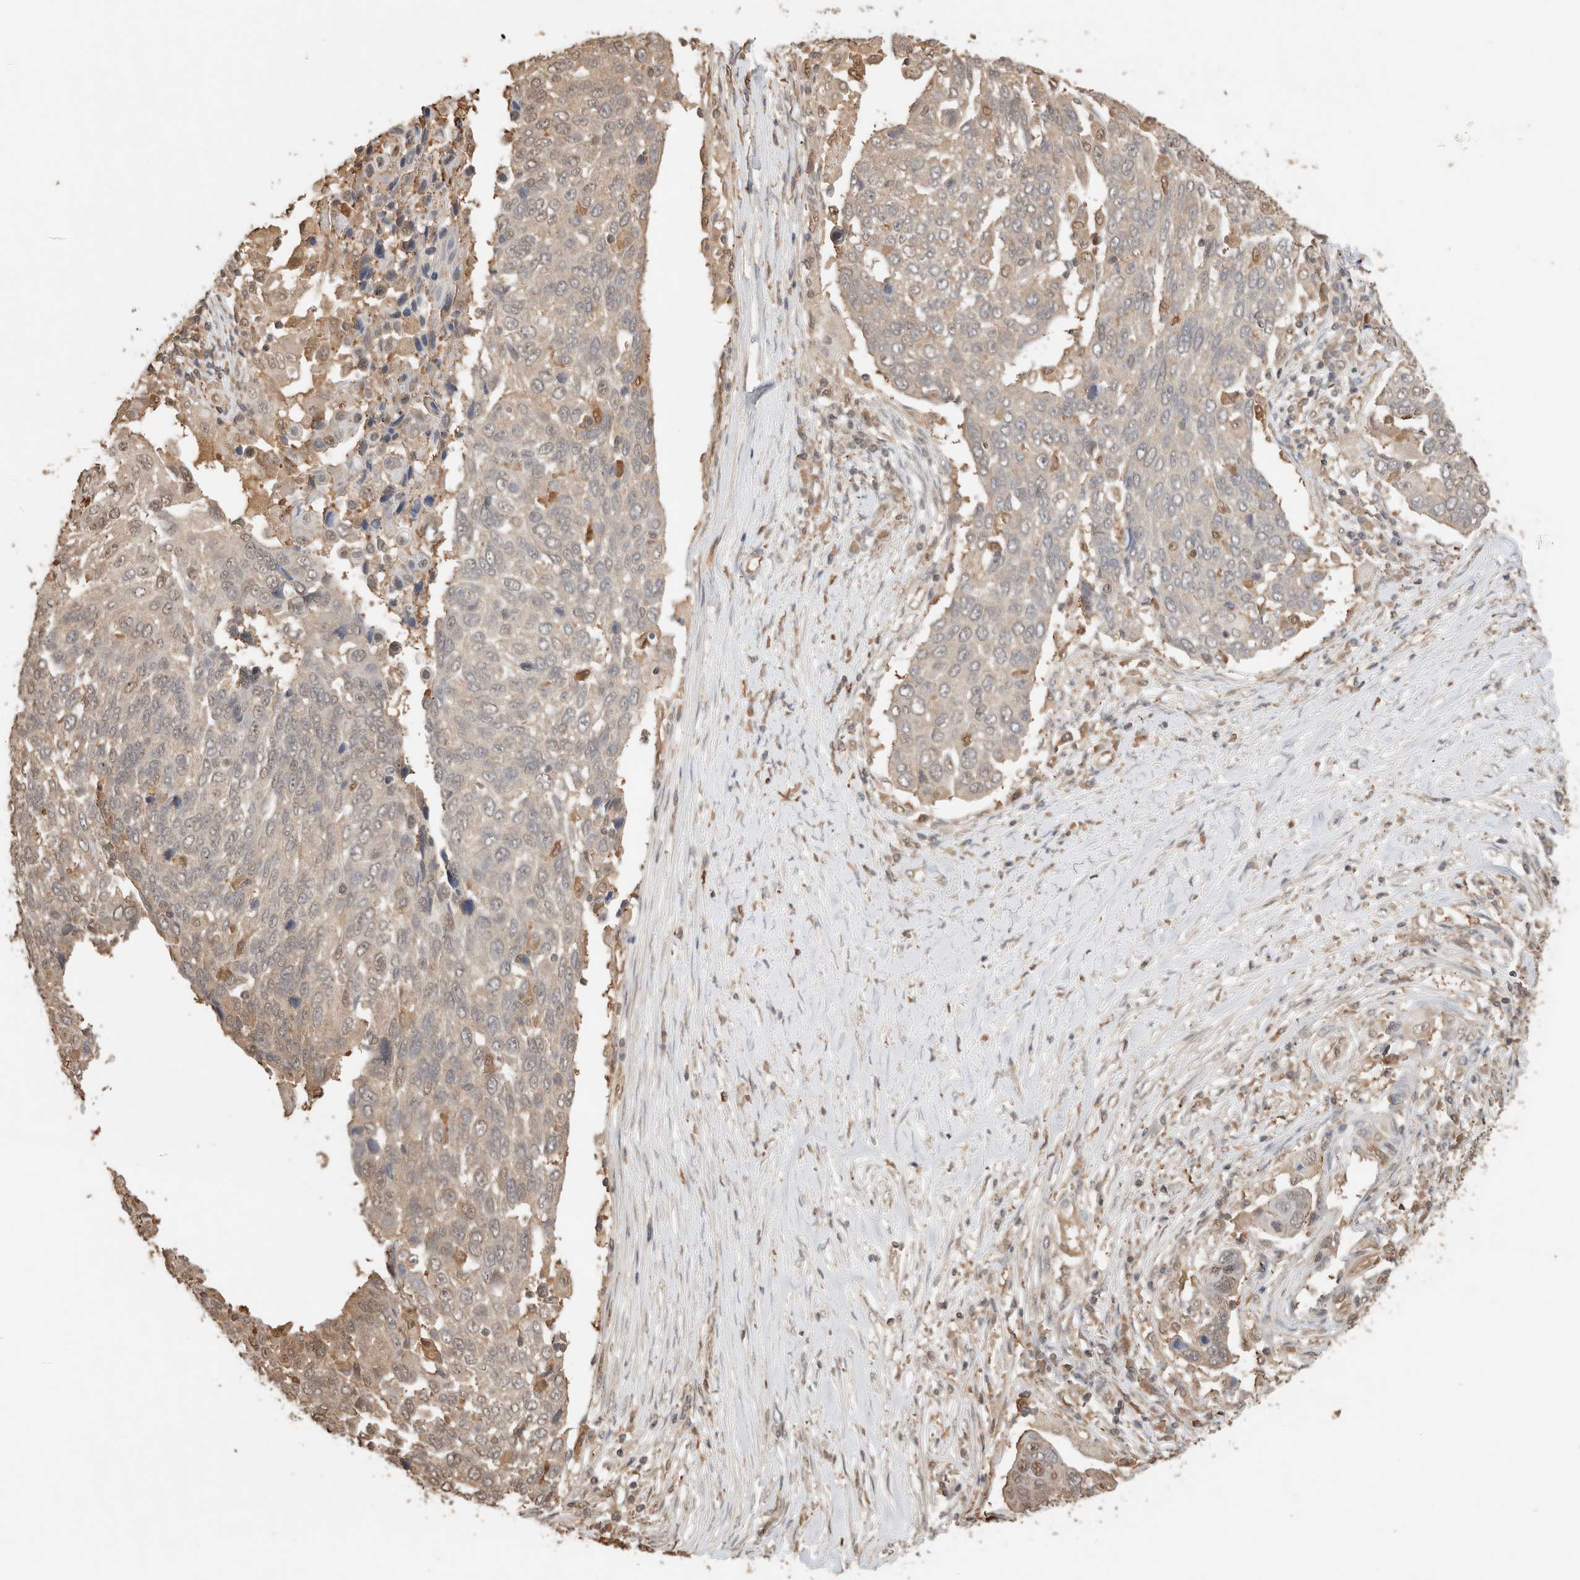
{"staining": {"intensity": "weak", "quantity": "<25%", "location": "nuclear"}, "tissue": "lung cancer", "cell_type": "Tumor cells", "image_type": "cancer", "snomed": [{"axis": "morphology", "description": "Squamous cell carcinoma, NOS"}, {"axis": "topography", "description": "Lung"}], "caption": "Lung squamous cell carcinoma was stained to show a protein in brown. There is no significant positivity in tumor cells.", "gene": "YWHAH", "patient": {"sex": "male", "age": 66}}